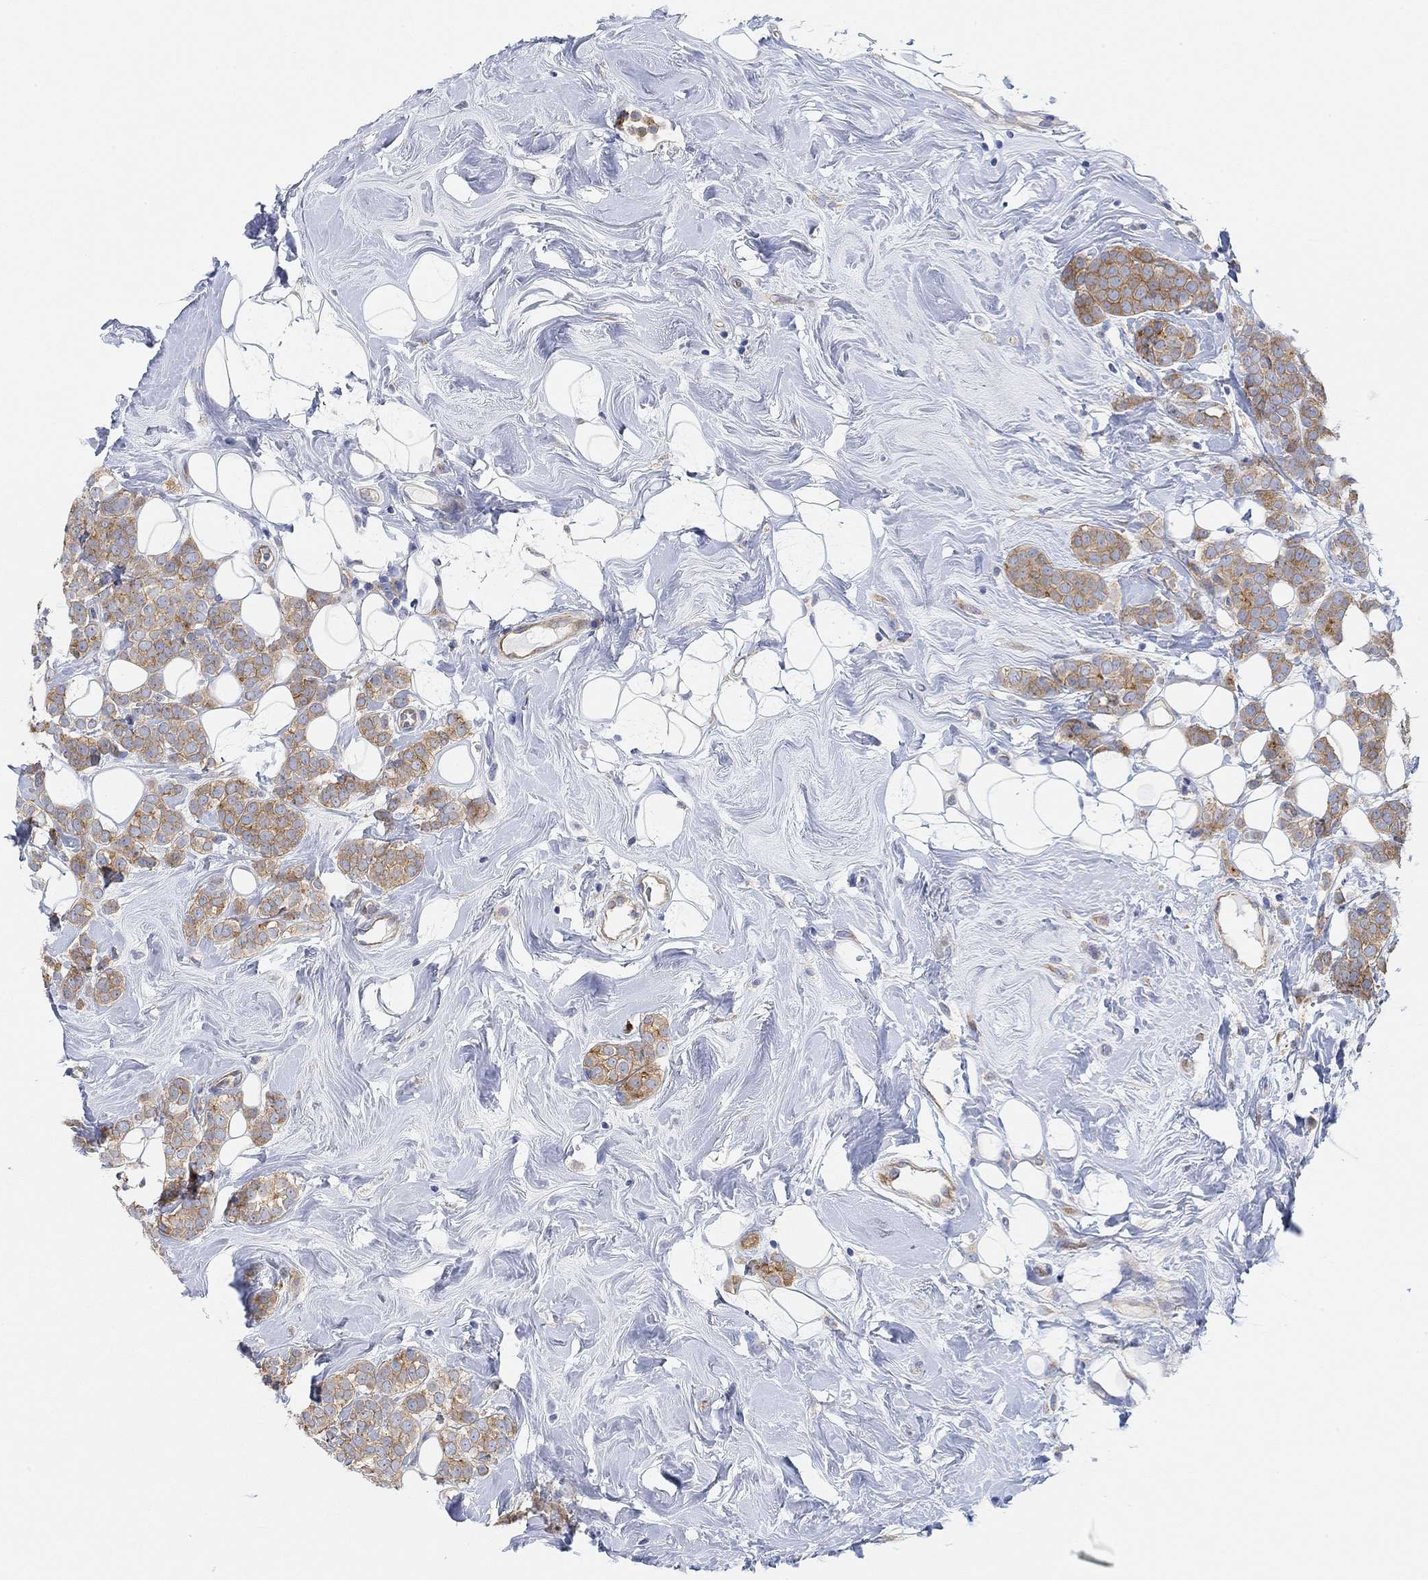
{"staining": {"intensity": "moderate", "quantity": "25%-75%", "location": "cytoplasmic/membranous"}, "tissue": "breast cancer", "cell_type": "Tumor cells", "image_type": "cancer", "snomed": [{"axis": "morphology", "description": "Lobular carcinoma"}, {"axis": "topography", "description": "Breast"}], "caption": "High-power microscopy captured an immunohistochemistry (IHC) micrograph of lobular carcinoma (breast), revealing moderate cytoplasmic/membranous staining in about 25%-75% of tumor cells. Nuclei are stained in blue.", "gene": "RGS1", "patient": {"sex": "female", "age": 49}}